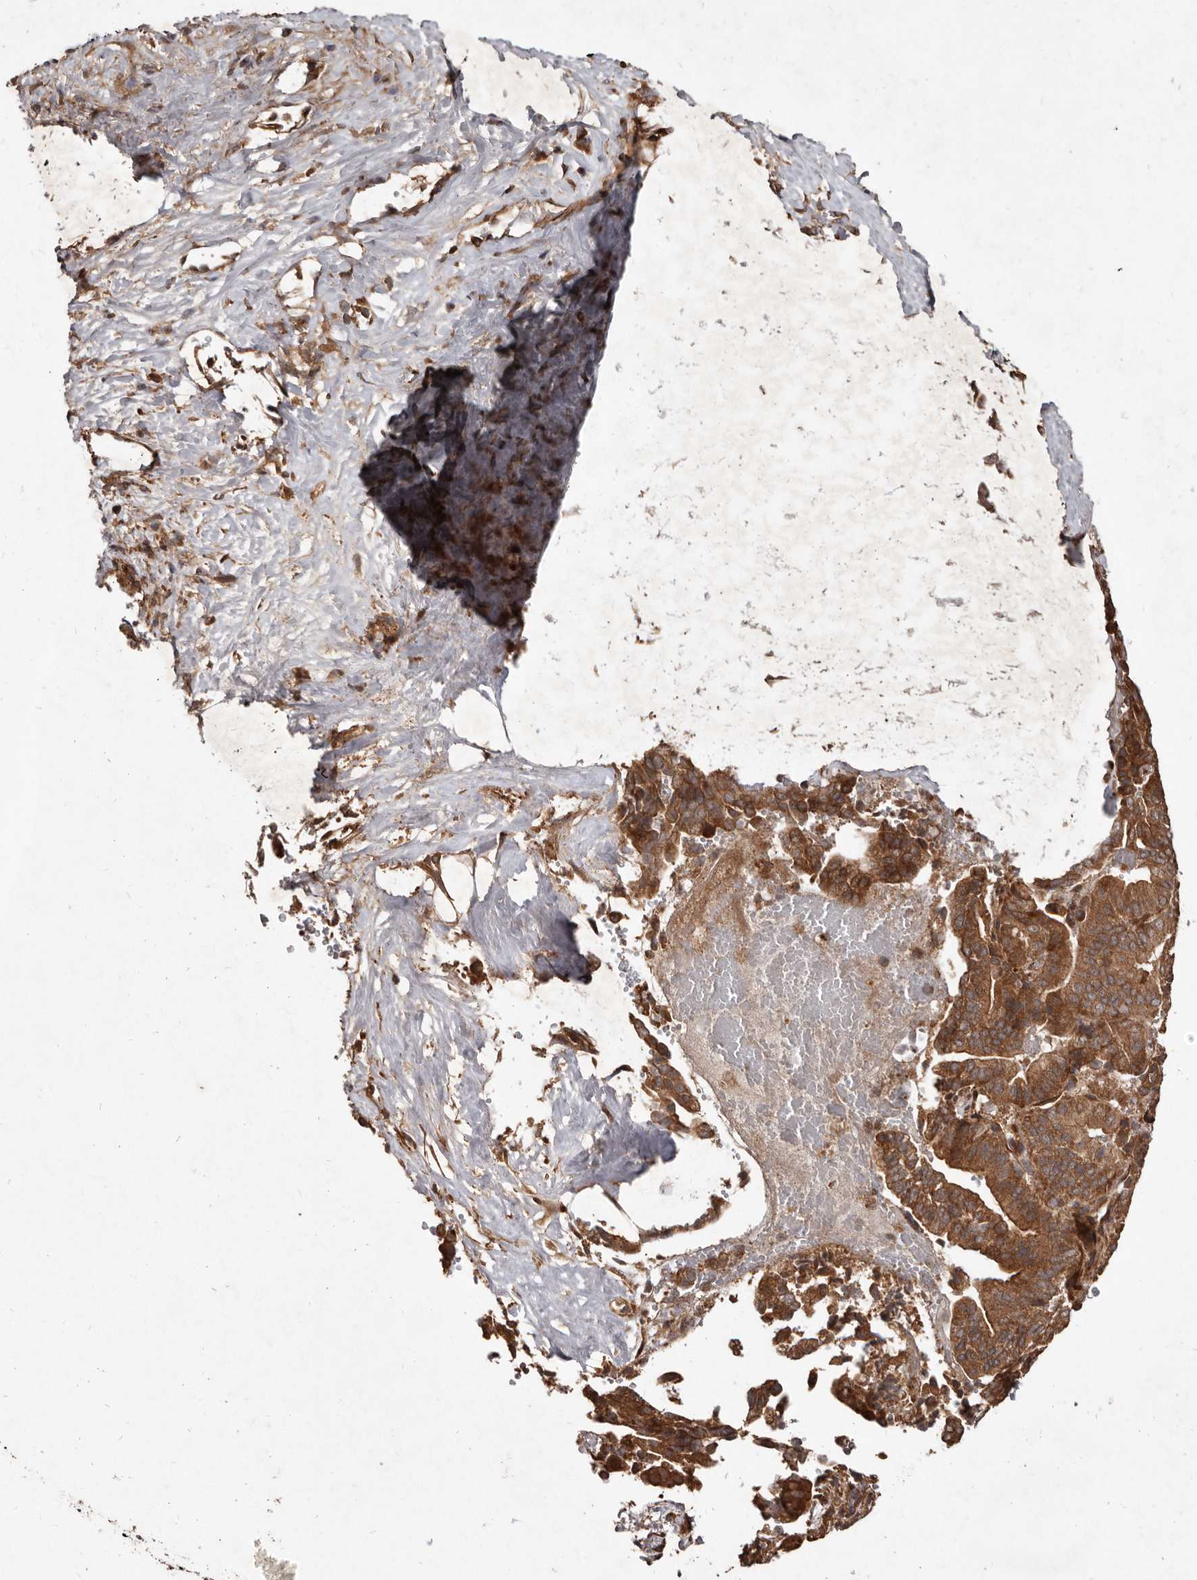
{"staining": {"intensity": "moderate", "quantity": ">75%", "location": "cytoplasmic/membranous"}, "tissue": "liver cancer", "cell_type": "Tumor cells", "image_type": "cancer", "snomed": [{"axis": "morphology", "description": "Cholangiocarcinoma"}, {"axis": "topography", "description": "Liver"}], "caption": "A micrograph of human liver cholangiocarcinoma stained for a protein reveals moderate cytoplasmic/membranous brown staining in tumor cells. The staining was performed using DAB (3,3'-diaminobenzidine) to visualize the protein expression in brown, while the nuclei were stained in blue with hematoxylin (Magnification: 20x).", "gene": "STK36", "patient": {"sex": "female", "age": 75}}